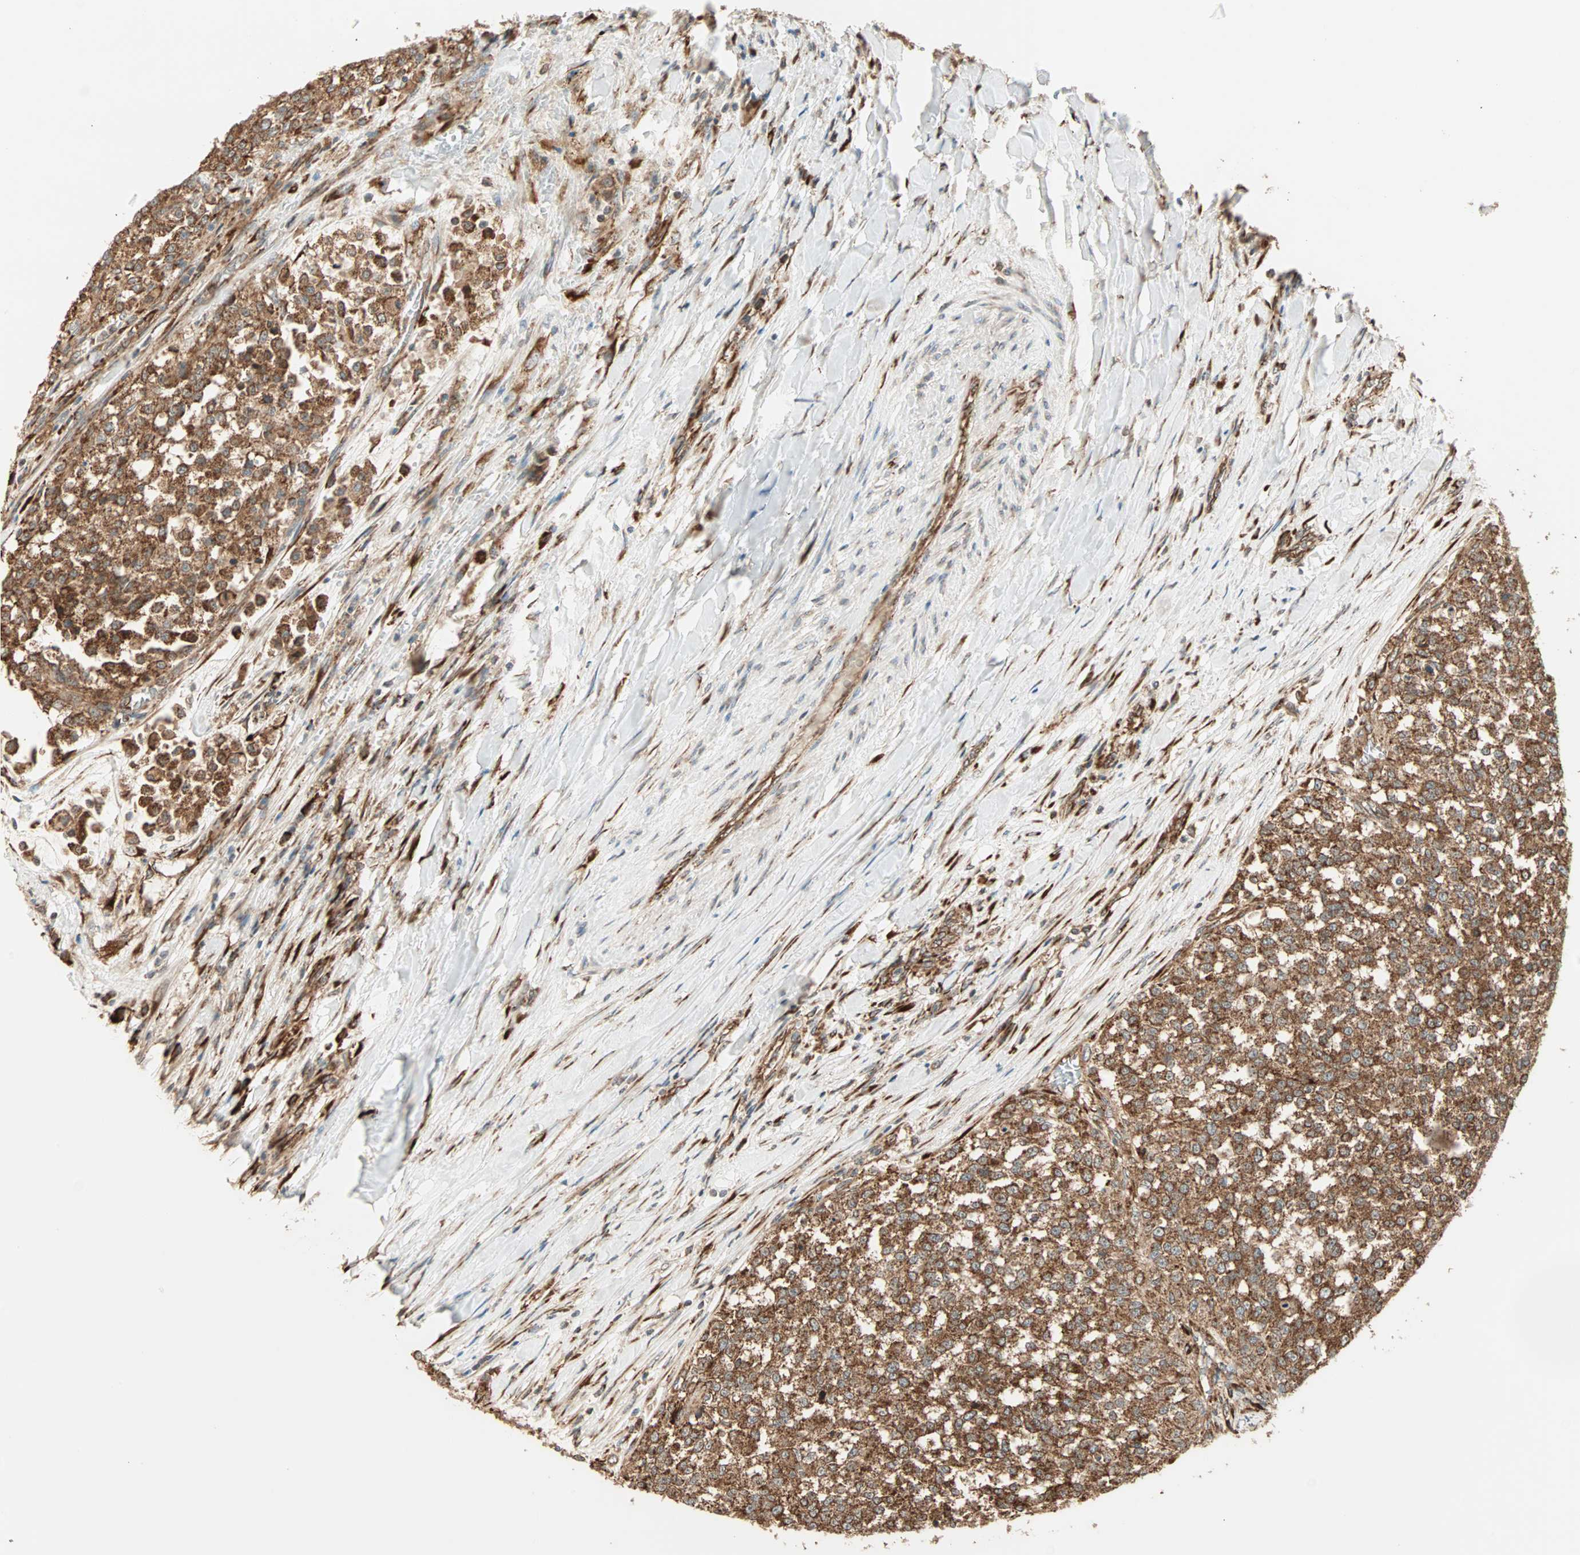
{"staining": {"intensity": "strong", "quantity": ">75%", "location": "cytoplasmic/membranous"}, "tissue": "testis cancer", "cell_type": "Tumor cells", "image_type": "cancer", "snomed": [{"axis": "morphology", "description": "Seminoma, NOS"}, {"axis": "topography", "description": "Testis"}], "caption": "Immunohistochemical staining of seminoma (testis) shows strong cytoplasmic/membranous protein staining in approximately >75% of tumor cells. The staining is performed using DAB (3,3'-diaminobenzidine) brown chromogen to label protein expression. The nuclei are counter-stained blue using hematoxylin.", "gene": "P4HA1", "patient": {"sex": "male", "age": 59}}